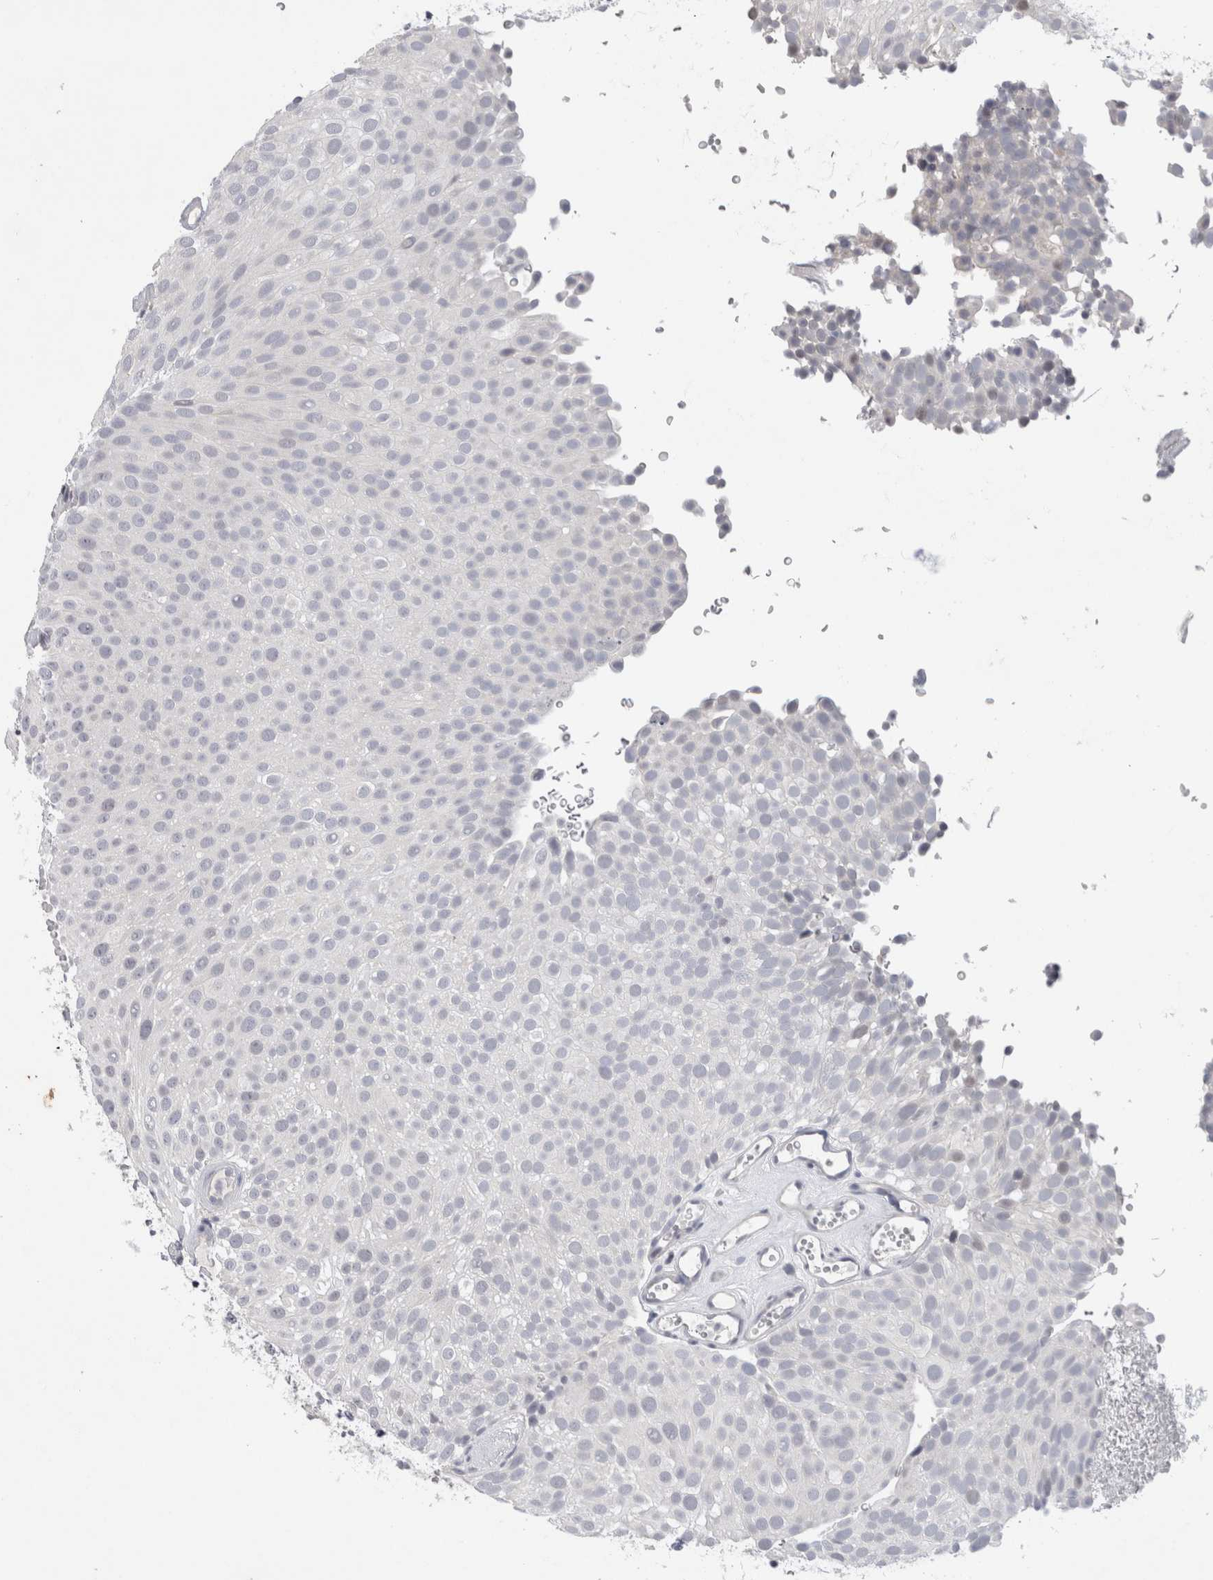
{"staining": {"intensity": "negative", "quantity": "none", "location": "none"}, "tissue": "urothelial cancer", "cell_type": "Tumor cells", "image_type": "cancer", "snomed": [{"axis": "morphology", "description": "Urothelial carcinoma, Low grade"}, {"axis": "topography", "description": "Urinary bladder"}], "caption": "Micrograph shows no protein staining in tumor cells of urothelial cancer tissue.", "gene": "TONSL", "patient": {"sex": "male", "age": 78}}